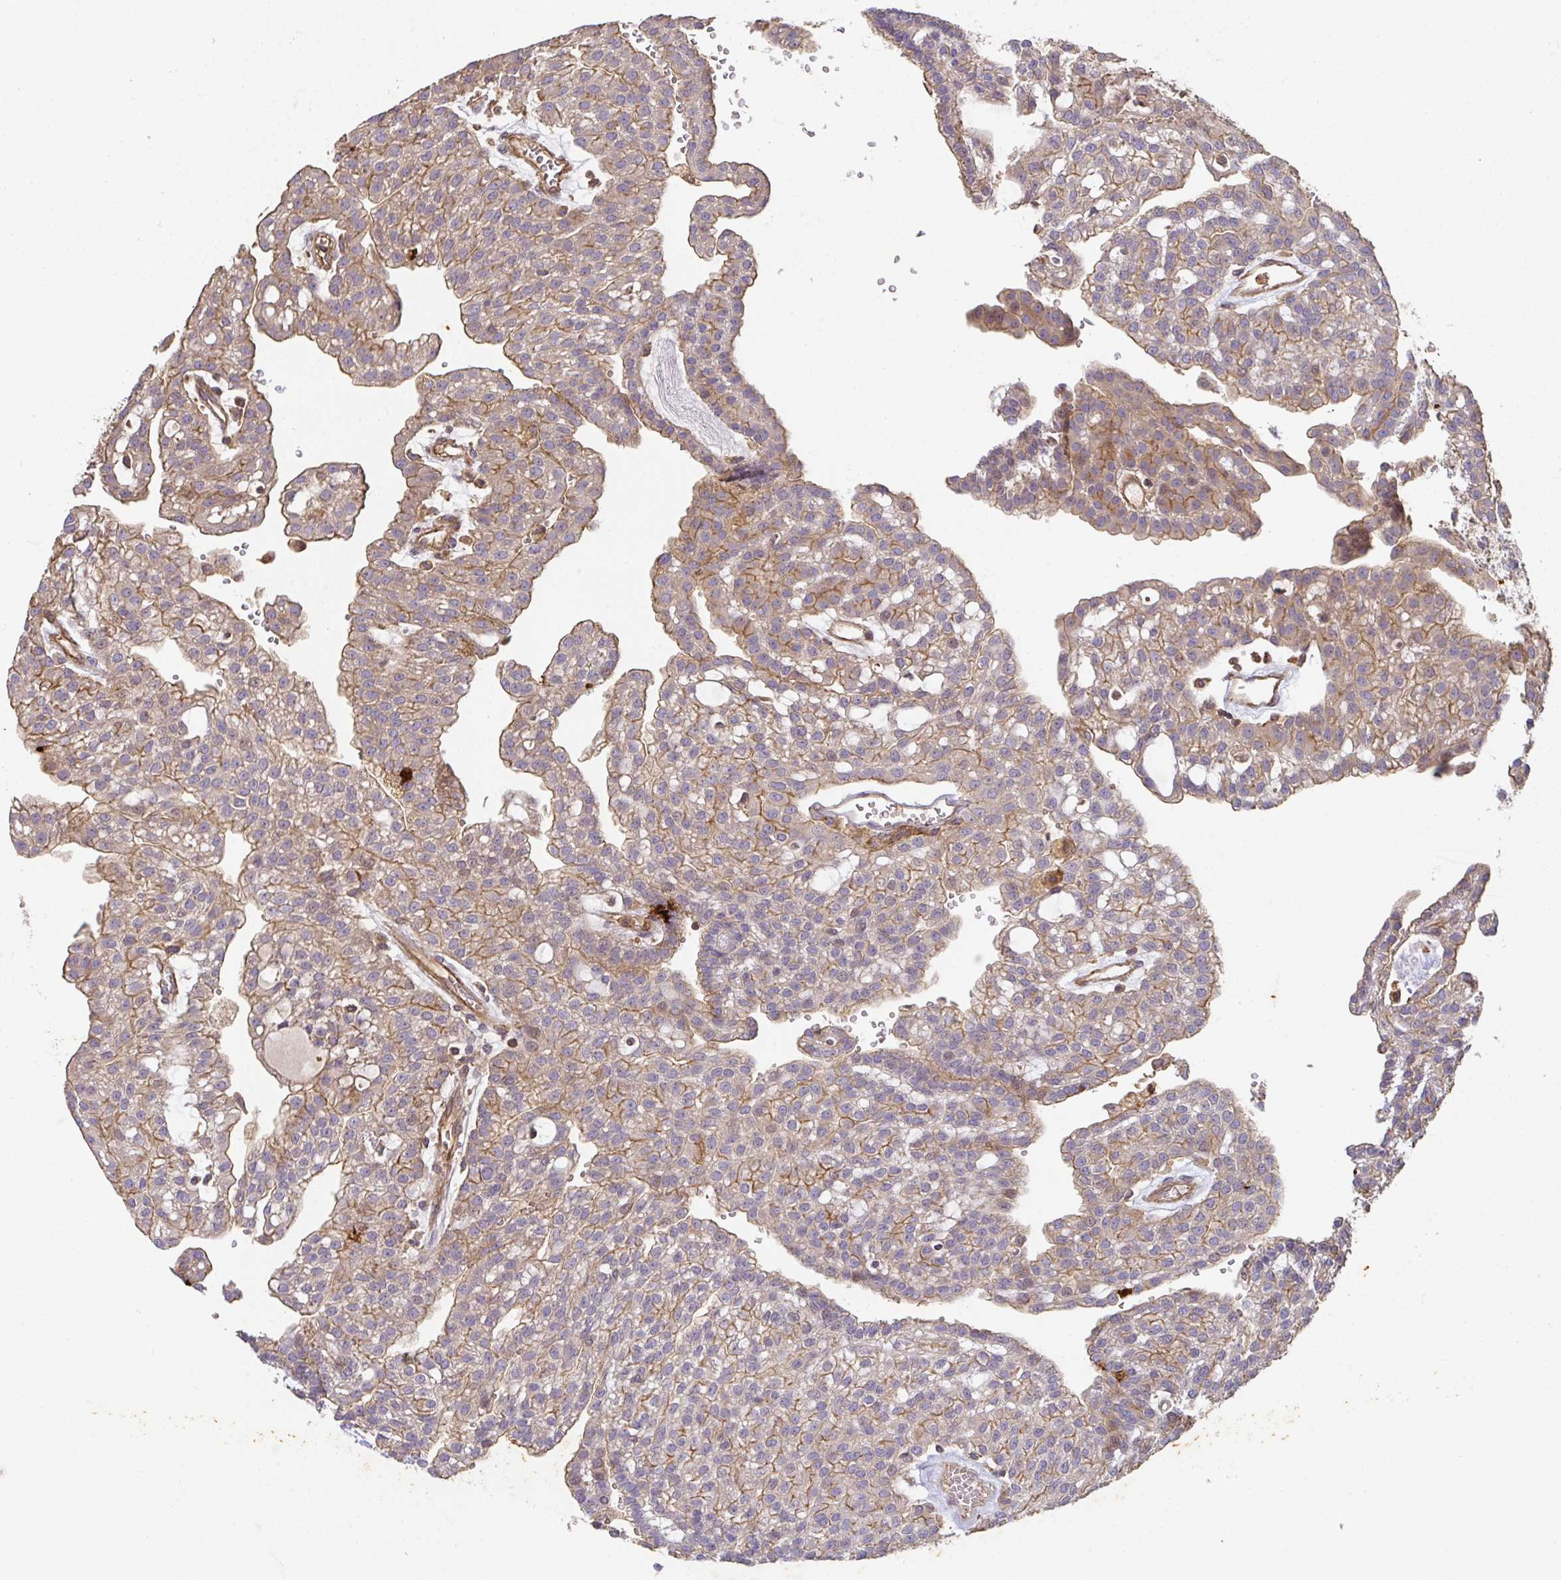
{"staining": {"intensity": "moderate", "quantity": ">75%", "location": "cytoplasmic/membranous"}, "tissue": "renal cancer", "cell_type": "Tumor cells", "image_type": "cancer", "snomed": [{"axis": "morphology", "description": "Adenocarcinoma, NOS"}, {"axis": "topography", "description": "Kidney"}], "caption": "Protein analysis of renal adenocarcinoma tissue exhibits moderate cytoplasmic/membranous staining in about >75% of tumor cells.", "gene": "TNMD", "patient": {"sex": "male", "age": 63}}